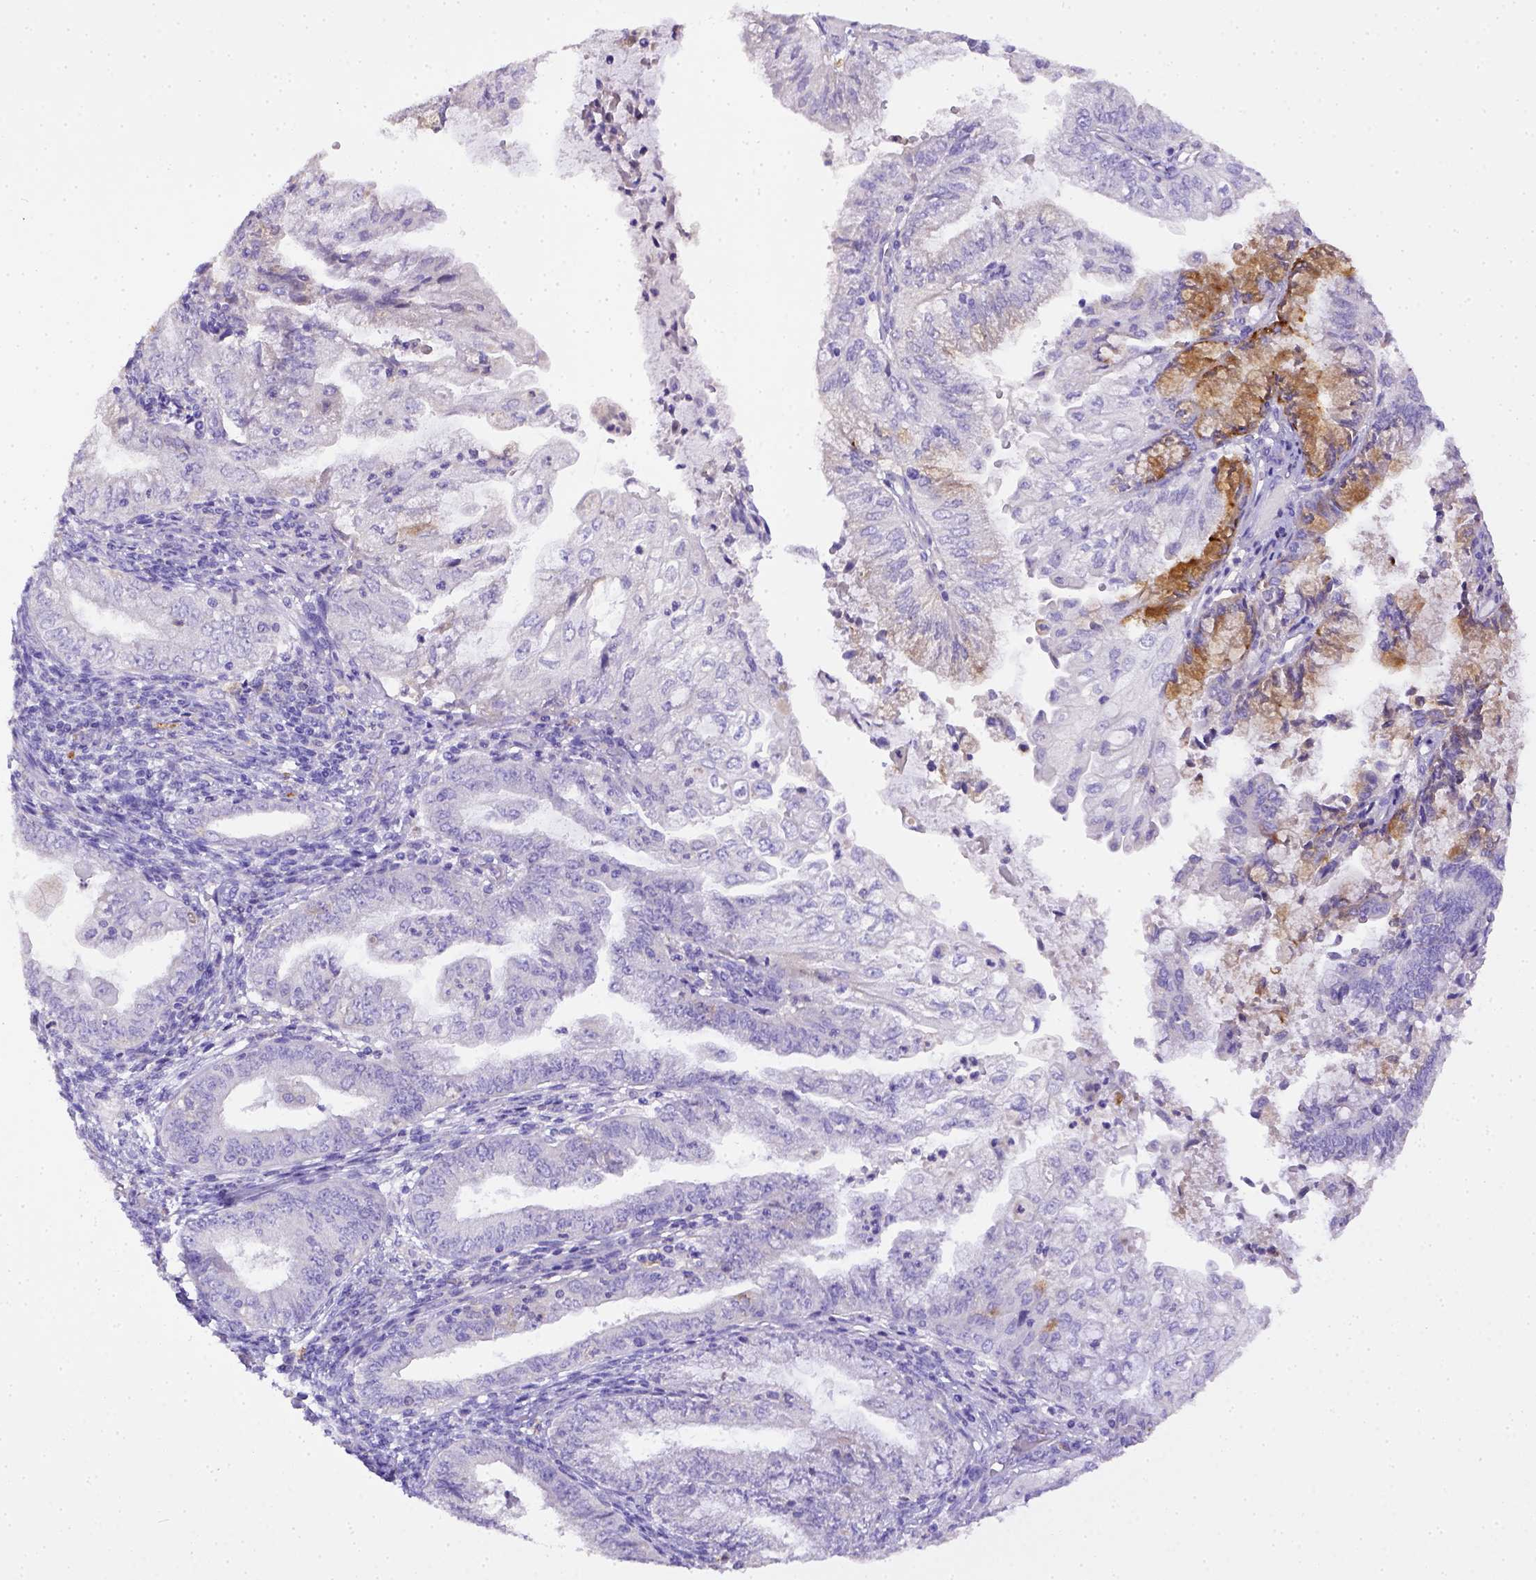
{"staining": {"intensity": "negative", "quantity": "none", "location": "none"}, "tissue": "endometrial cancer", "cell_type": "Tumor cells", "image_type": "cancer", "snomed": [{"axis": "morphology", "description": "Adenocarcinoma, NOS"}, {"axis": "topography", "description": "Endometrium"}], "caption": "Tumor cells are negative for brown protein staining in adenocarcinoma (endometrial). The staining was performed using DAB to visualize the protein expression in brown, while the nuclei were stained in blue with hematoxylin (Magnification: 20x).", "gene": "CD40", "patient": {"sex": "female", "age": 55}}